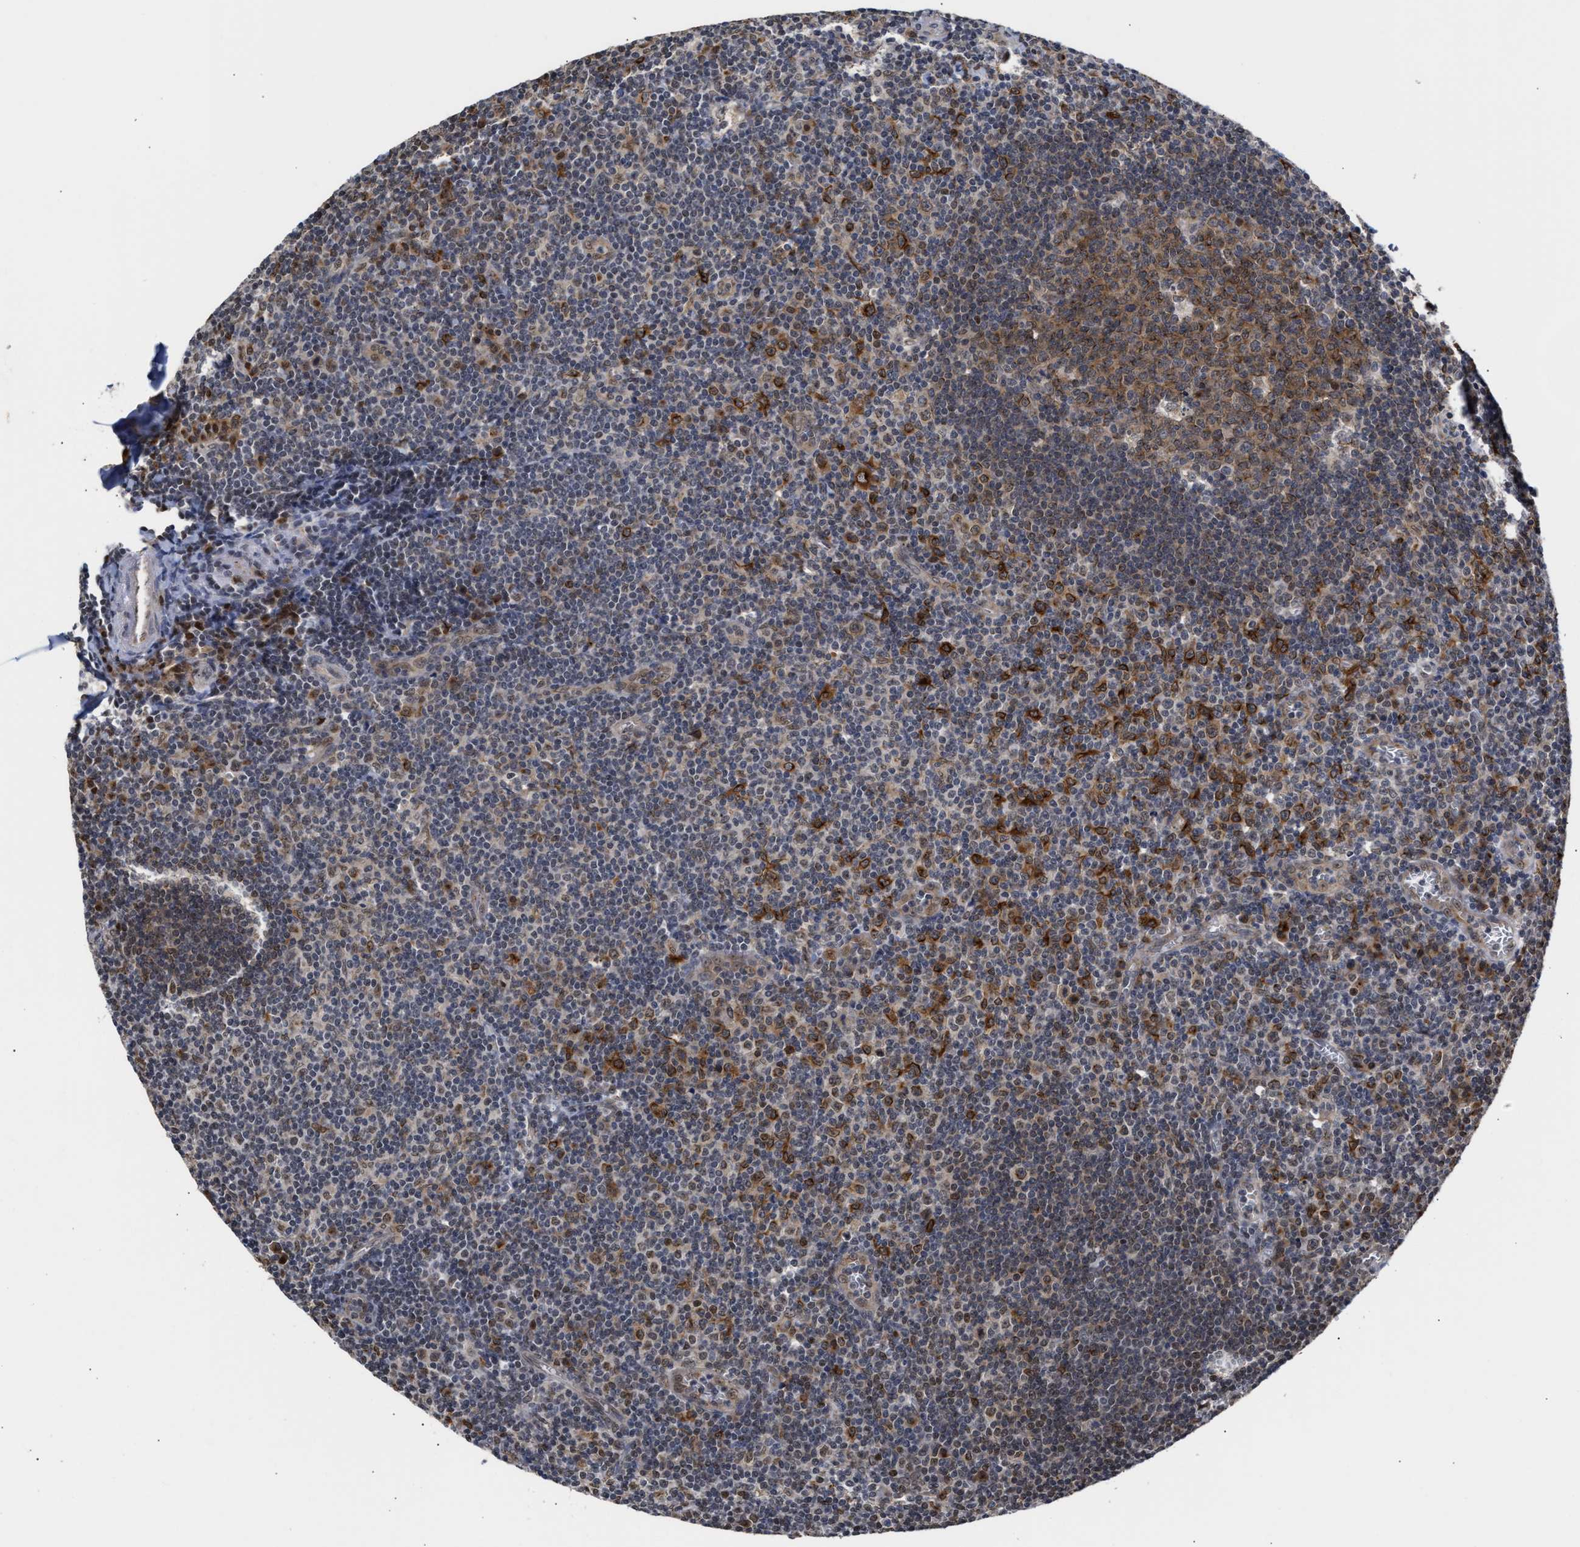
{"staining": {"intensity": "moderate", "quantity": ">75%", "location": "cytoplasmic/membranous"}, "tissue": "tonsil", "cell_type": "Germinal center cells", "image_type": "normal", "snomed": [{"axis": "morphology", "description": "Normal tissue, NOS"}, {"axis": "topography", "description": "Tonsil"}], "caption": "Normal tonsil displays moderate cytoplasmic/membranous positivity in approximately >75% of germinal center cells, visualized by immunohistochemistry.", "gene": "CLIP2", "patient": {"sex": "male", "age": 37}}